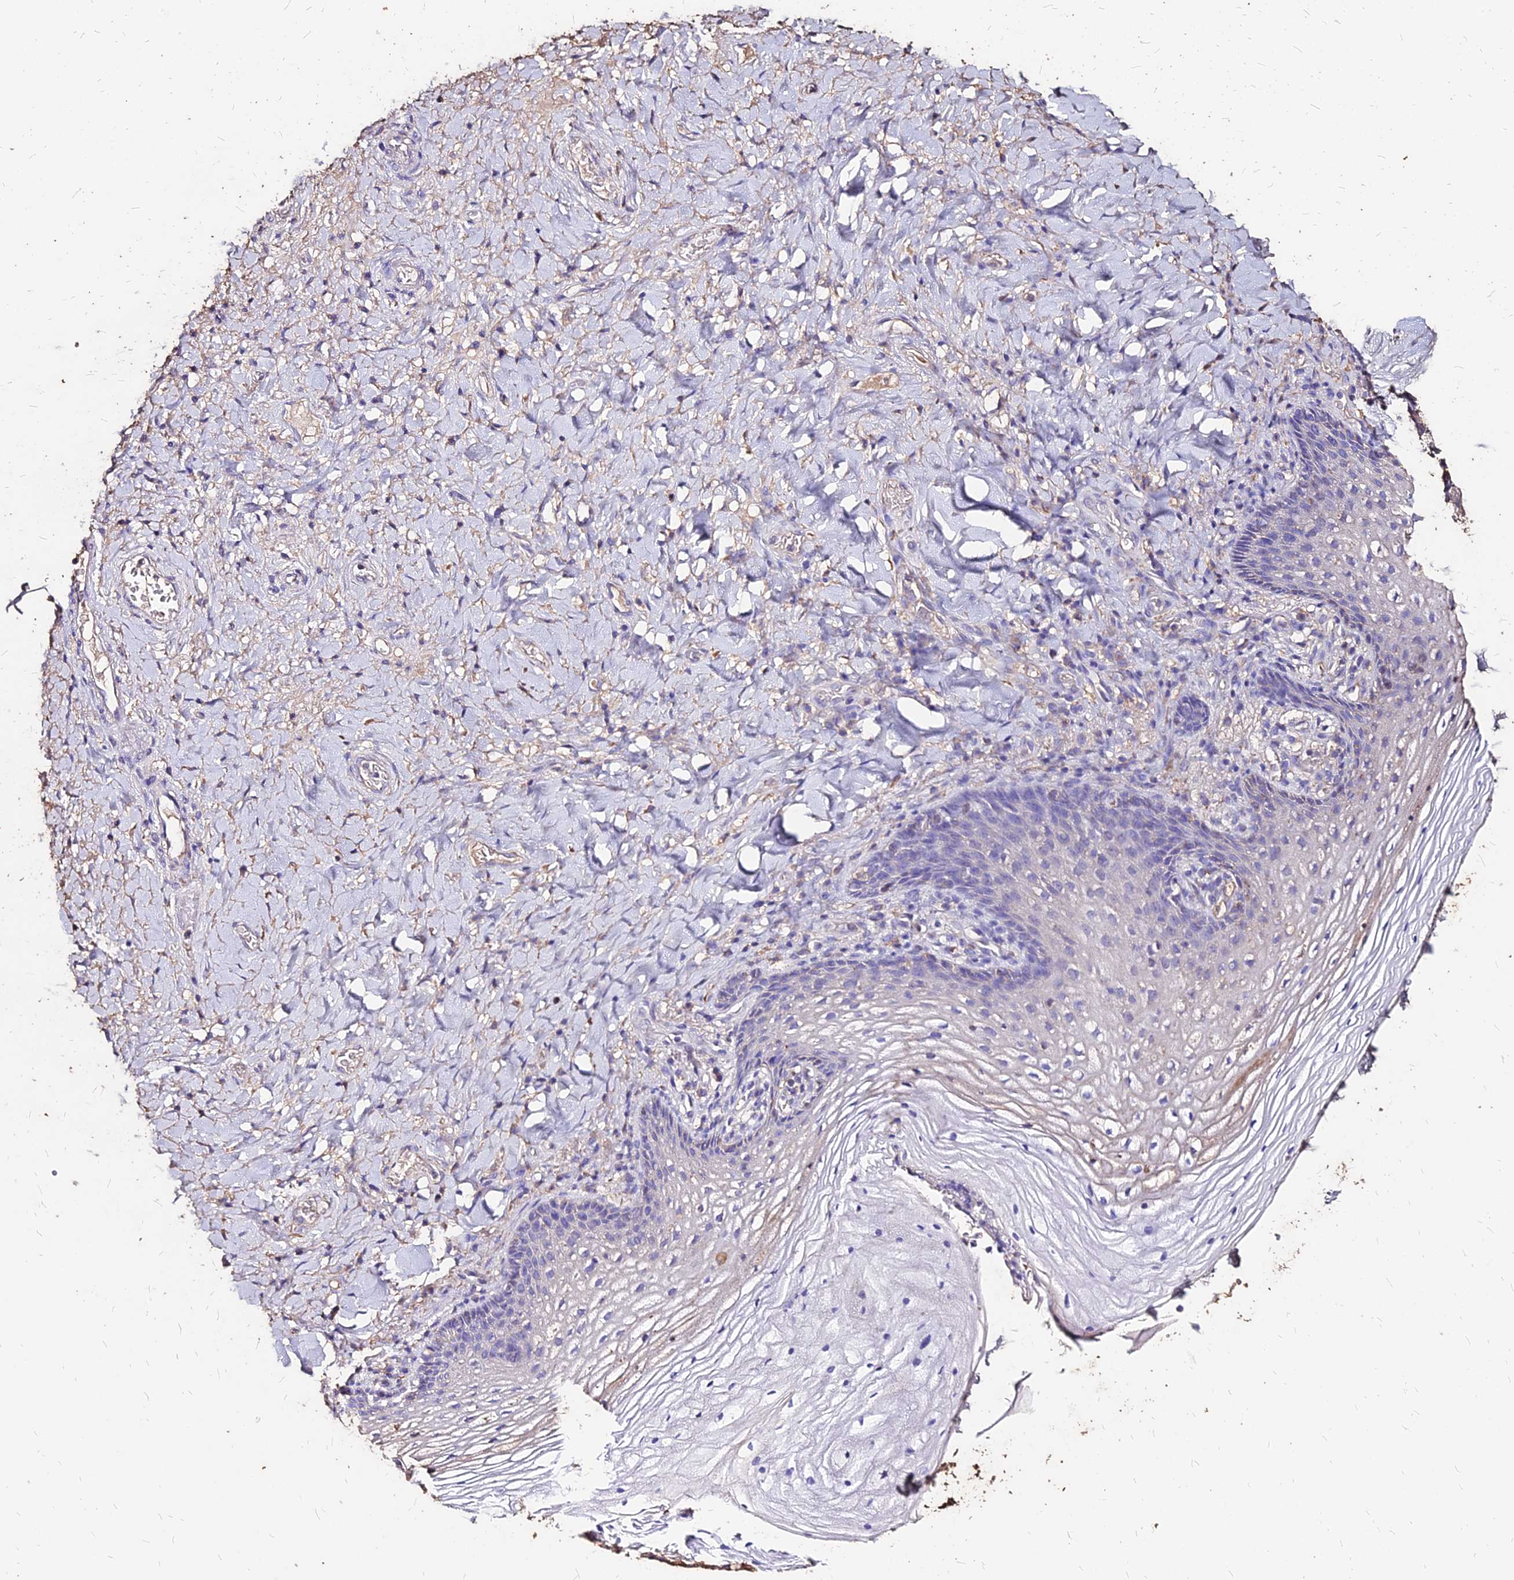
{"staining": {"intensity": "negative", "quantity": "none", "location": "none"}, "tissue": "vagina", "cell_type": "Squamous epithelial cells", "image_type": "normal", "snomed": [{"axis": "morphology", "description": "Normal tissue, NOS"}, {"axis": "topography", "description": "Vagina"}], "caption": "High magnification brightfield microscopy of unremarkable vagina stained with DAB (brown) and counterstained with hematoxylin (blue): squamous epithelial cells show no significant expression. Nuclei are stained in blue.", "gene": "NME5", "patient": {"sex": "female", "age": 60}}